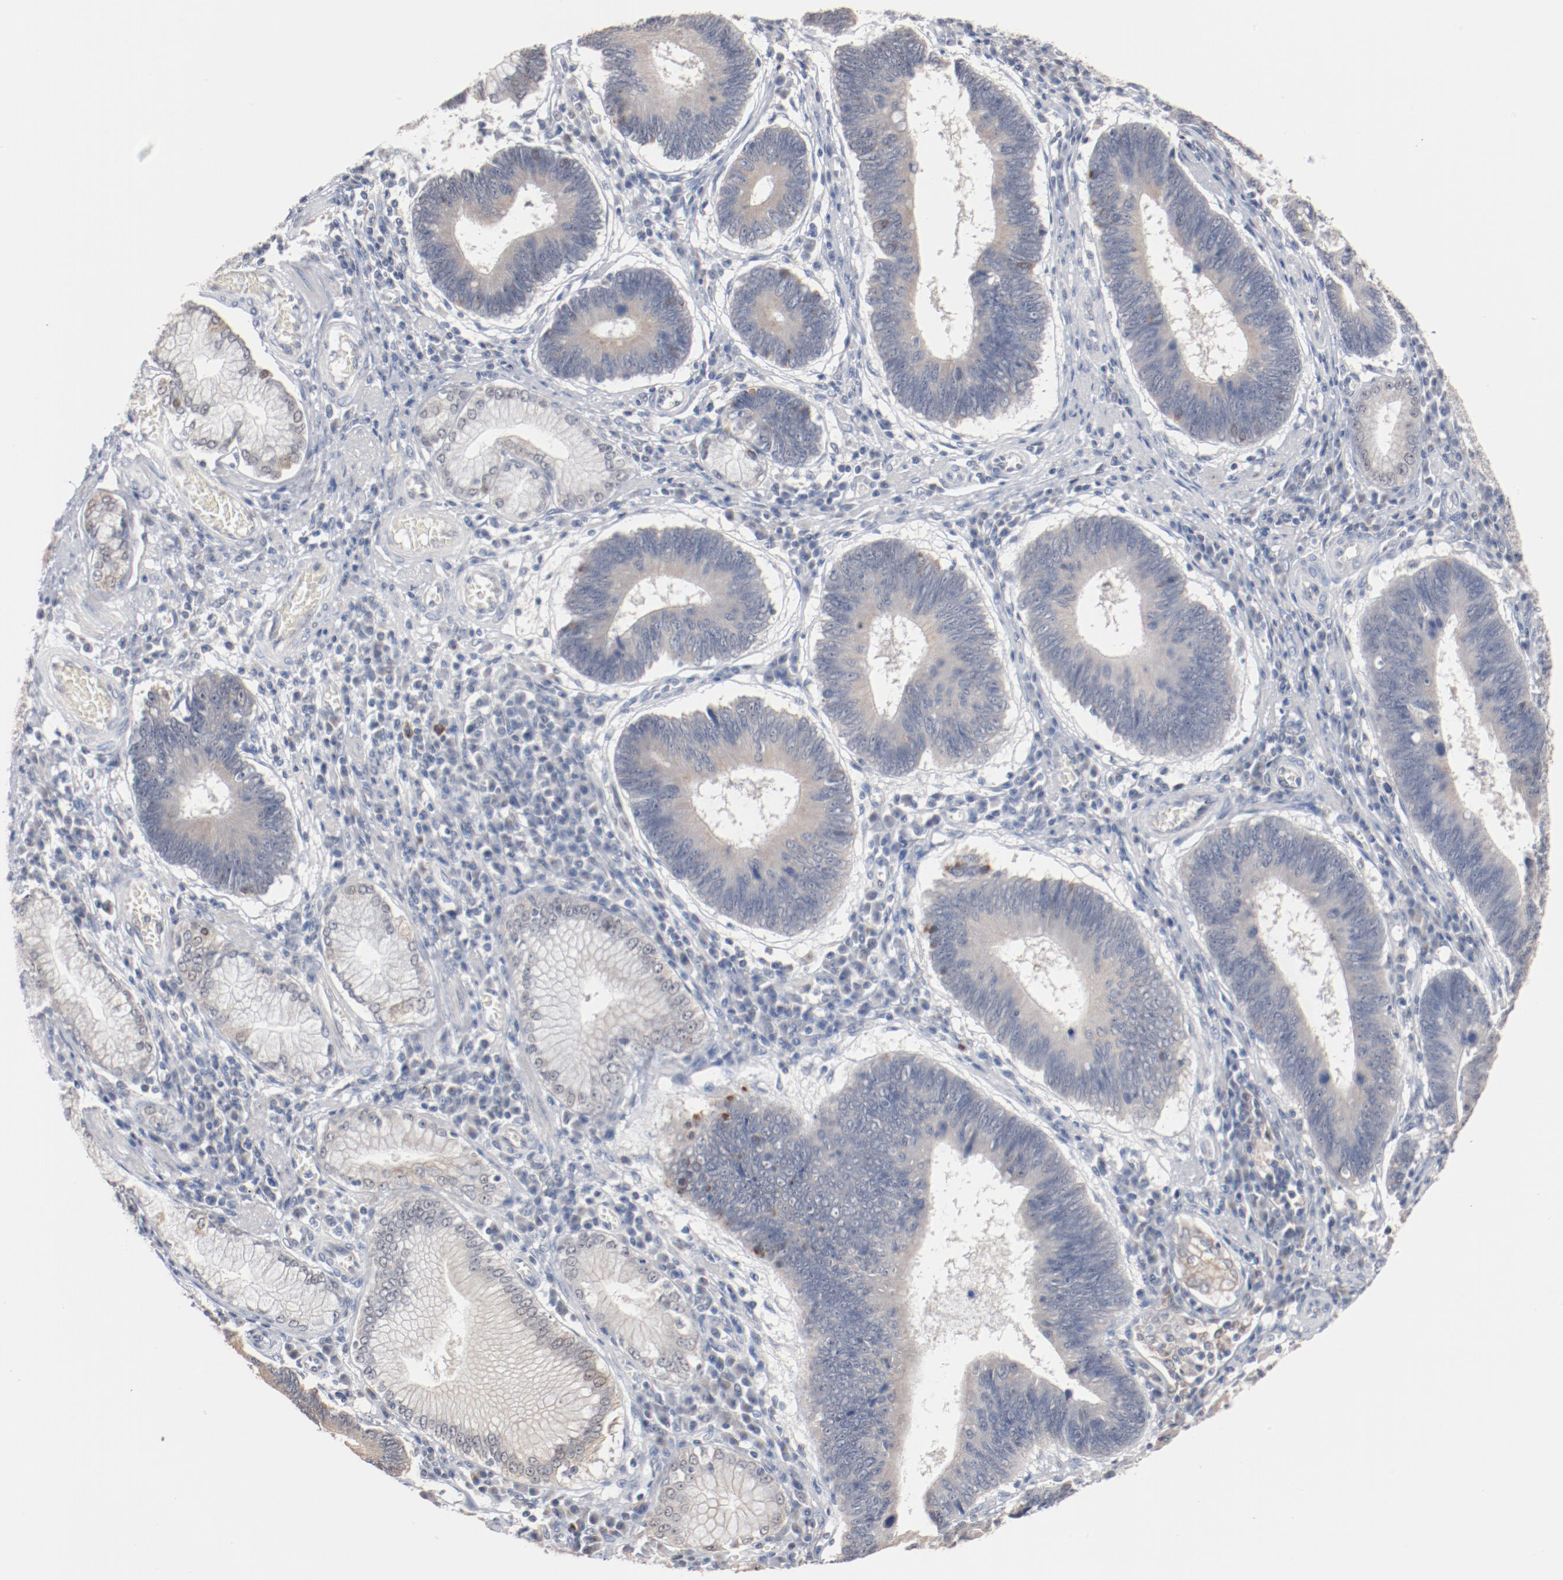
{"staining": {"intensity": "negative", "quantity": "none", "location": "none"}, "tissue": "stomach cancer", "cell_type": "Tumor cells", "image_type": "cancer", "snomed": [{"axis": "morphology", "description": "Adenocarcinoma, NOS"}, {"axis": "topography", "description": "Stomach"}], "caption": "Stomach cancer was stained to show a protein in brown. There is no significant staining in tumor cells.", "gene": "ERICH1", "patient": {"sex": "male", "age": 59}}